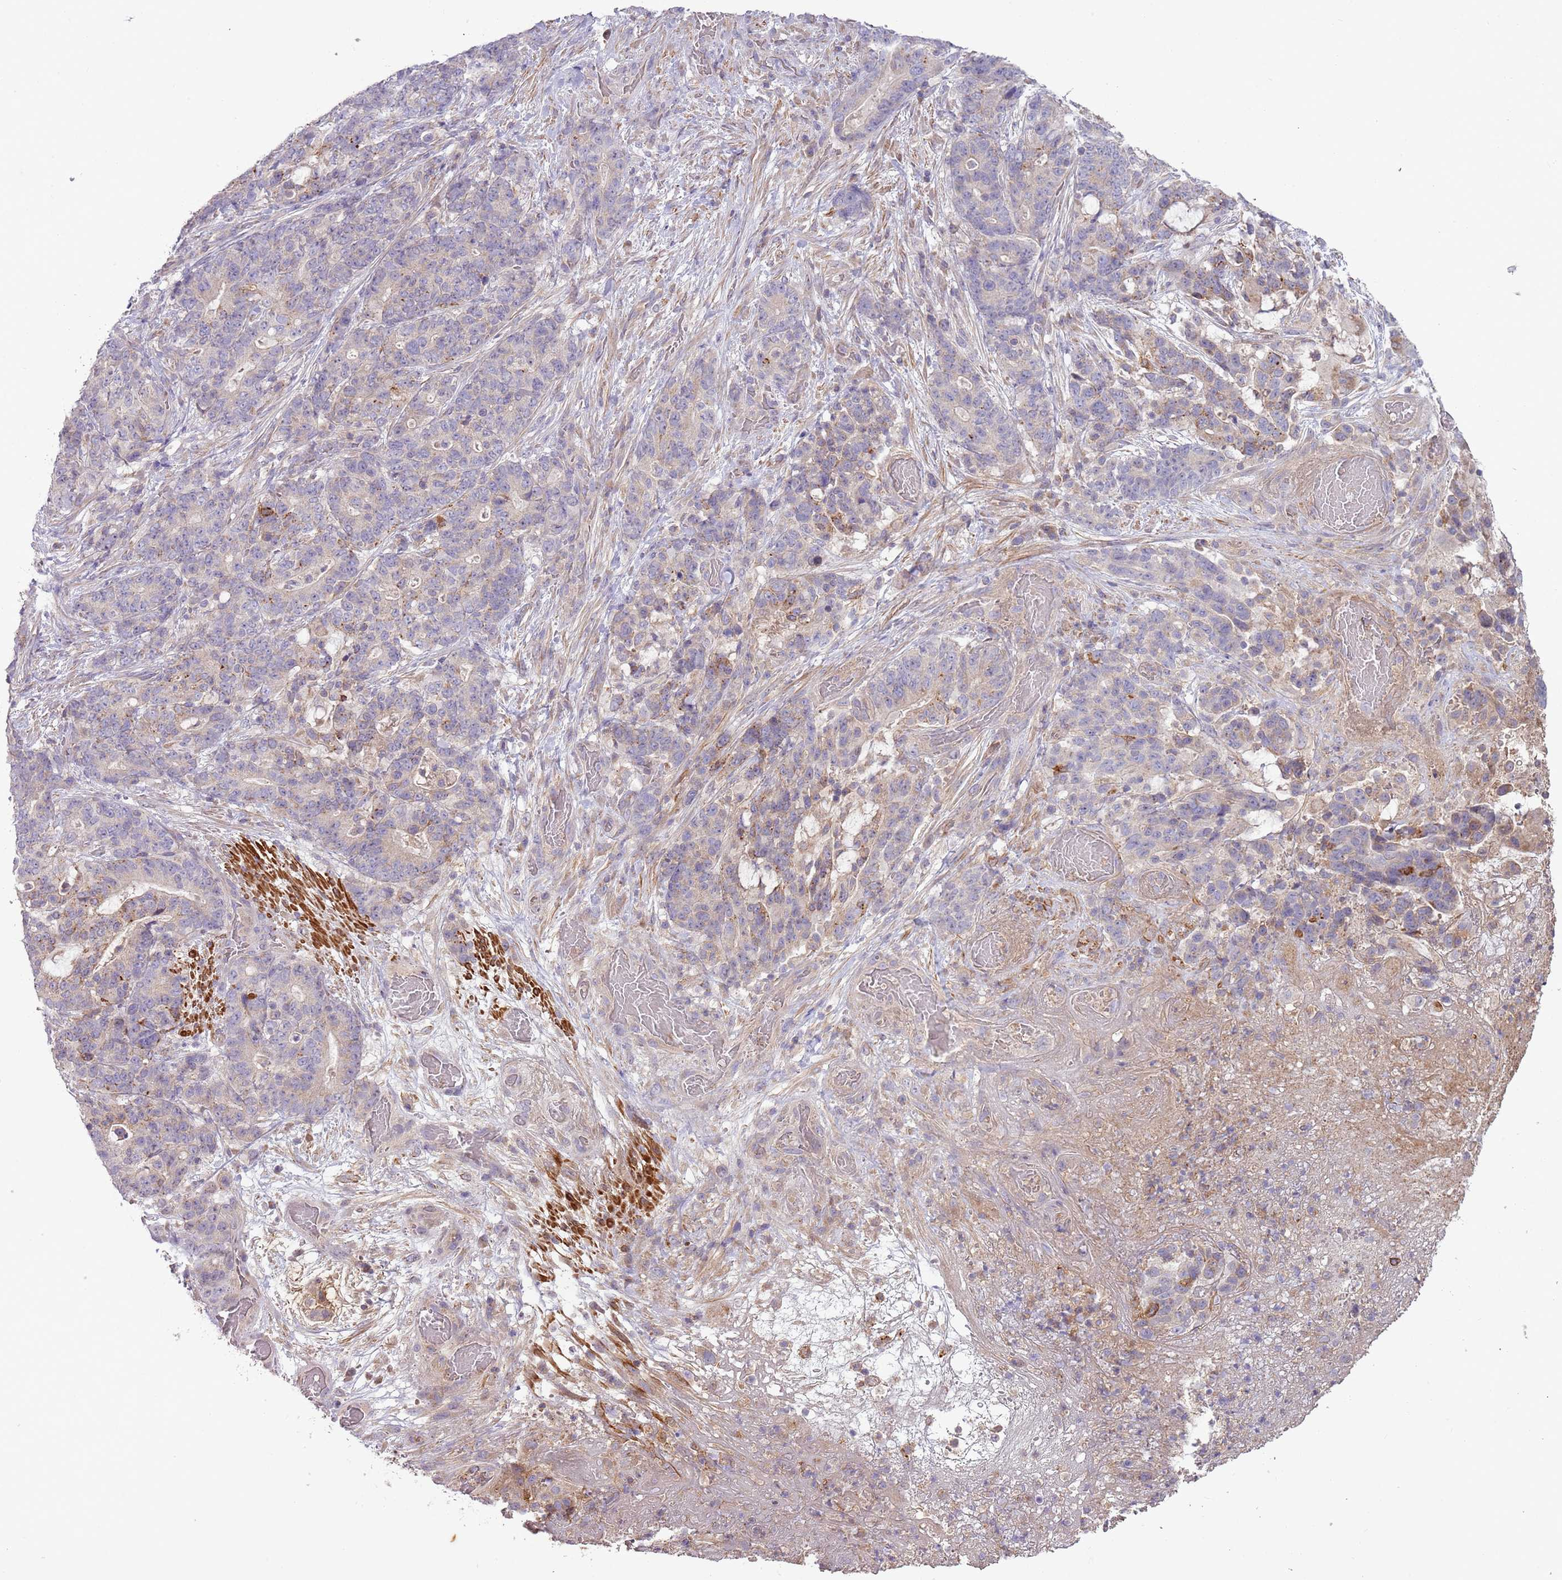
{"staining": {"intensity": "moderate", "quantity": "<25%", "location": "cytoplasmic/membranous"}, "tissue": "stomach cancer", "cell_type": "Tumor cells", "image_type": "cancer", "snomed": [{"axis": "morphology", "description": "Normal tissue, NOS"}, {"axis": "morphology", "description": "Adenocarcinoma, NOS"}, {"axis": "topography", "description": "Stomach"}], "caption": "Human stomach cancer (adenocarcinoma) stained with a protein marker shows moderate staining in tumor cells.", "gene": "DTD2", "patient": {"sex": "female", "age": 64}}